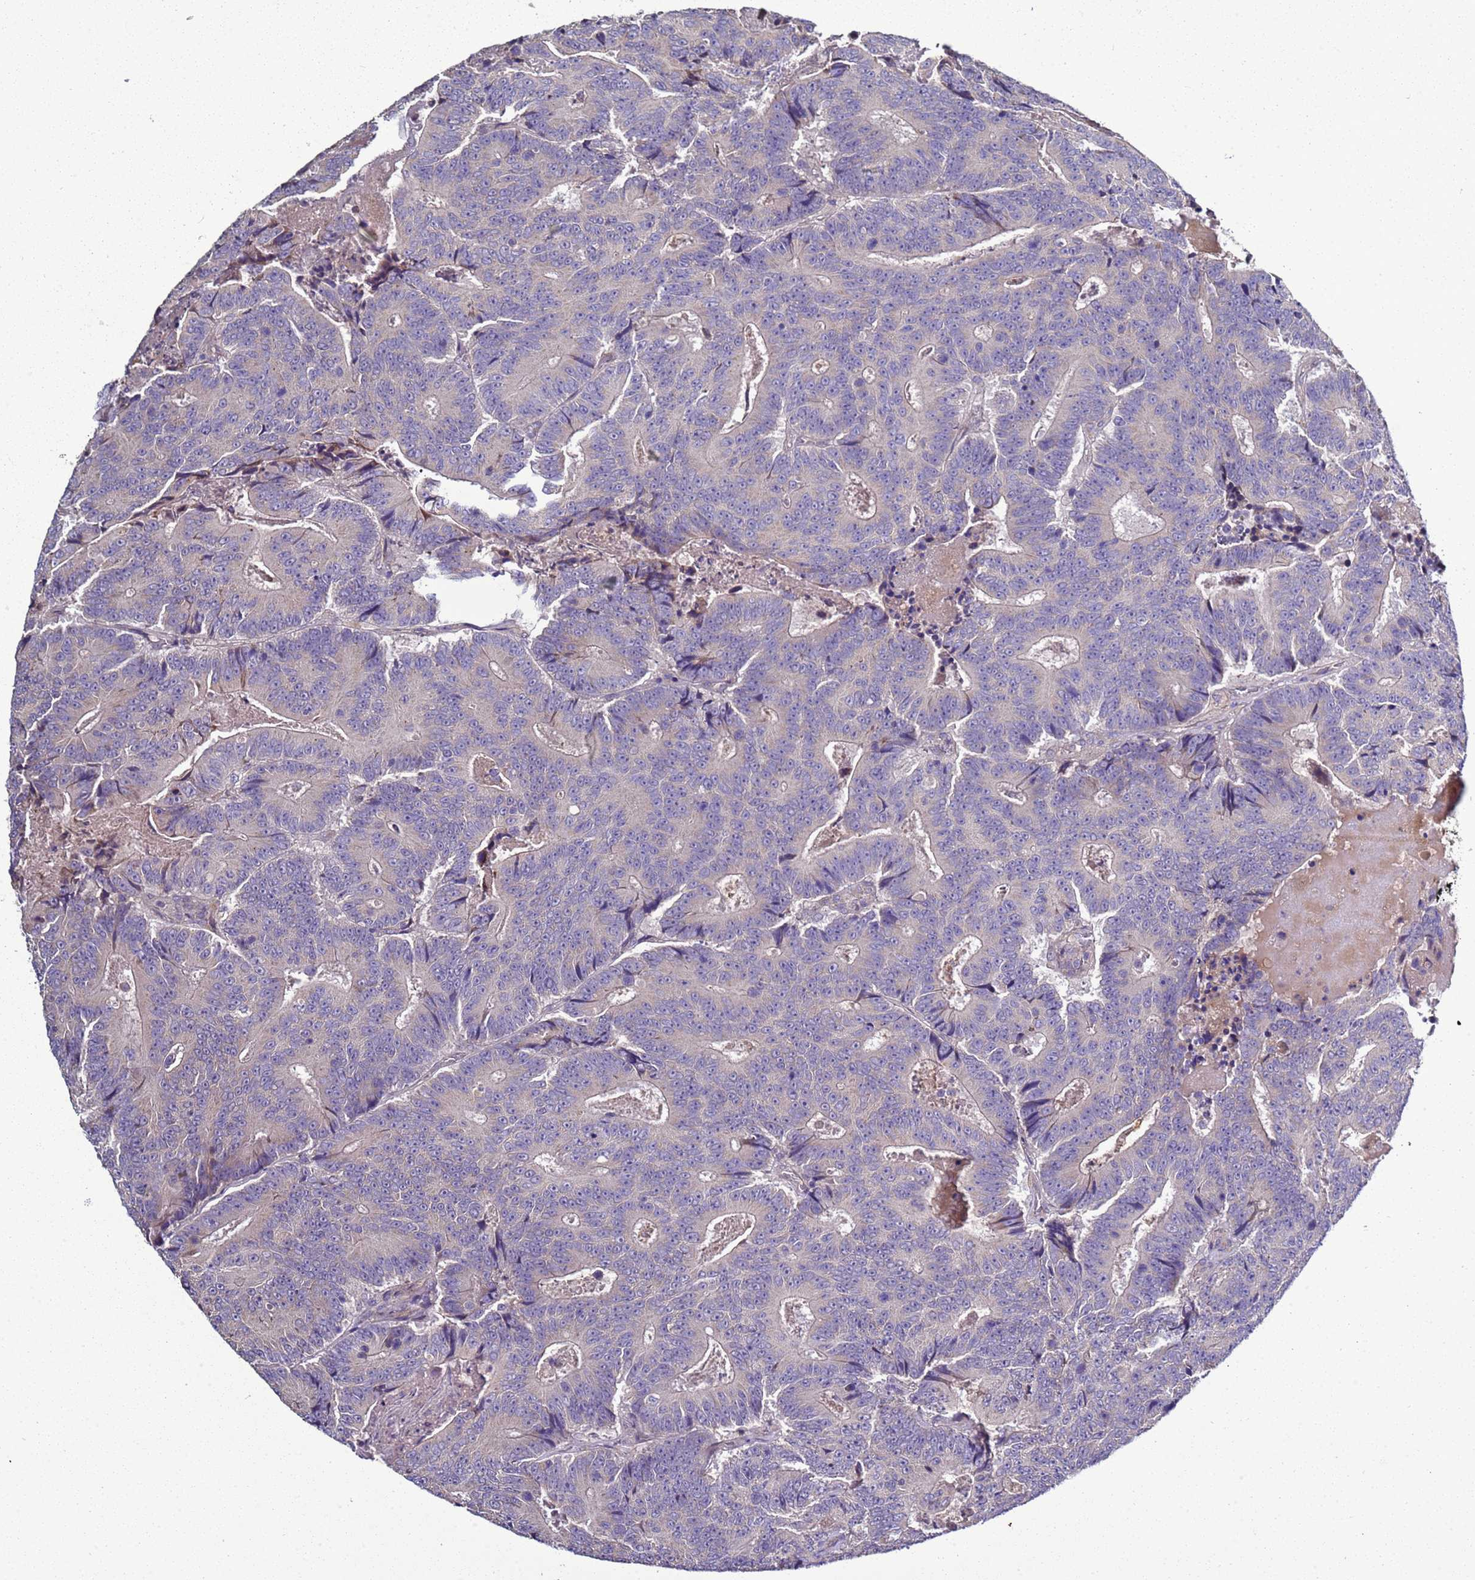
{"staining": {"intensity": "negative", "quantity": "none", "location": "none"}, "tissue": "colorectal cancer", "cell_type": "Tumor cells", "image_type": "cancer", "snomed": [{"axis": "morphology", "description": "Adenocarcinoma, NOS"}, {"axis": "topography", "description": "Colon"}], "caption": "Immunohistochemistry (IHC) image of colorectal adenocarcinoma stained for a protein (brown), which reveals no positivity in tumor cells.", "gene": "RABL2B", "patient": {"sex": "male", "age": 83}}